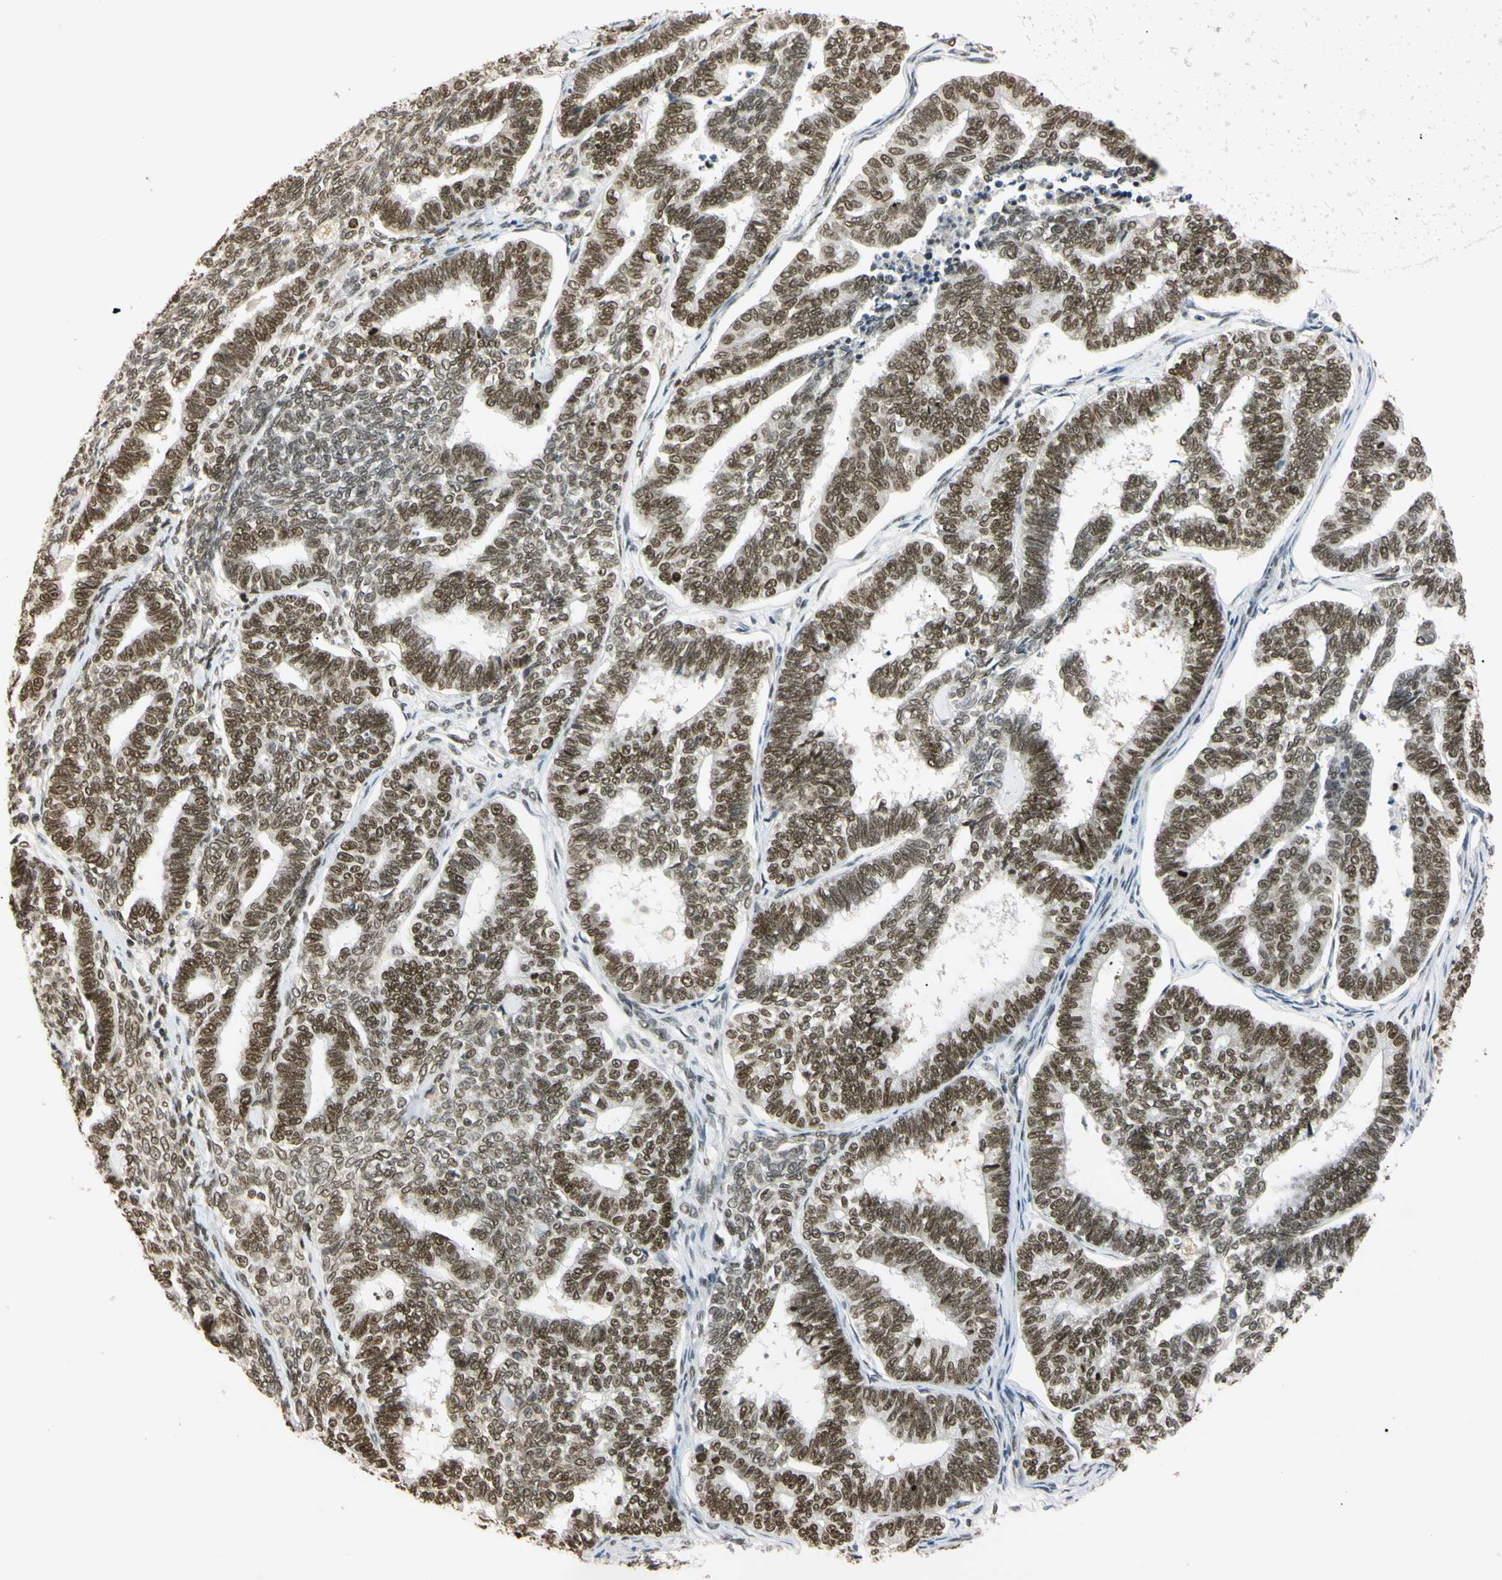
{"staining": {"intensity": "strong", "quantity": ">75%", "location": "nuclear"}, "tissue": "endometrial cancer", "cell_type": "Tumor cells", "image_type": "cancer", "snomed": [{"axis": "morphology", "description": "Adenocarcinoma, NOS"}, {"axis": "topography", "description": "Endometrium"}], "caption": "Strong nuclear positivity for a protein is seen in about >75% of tumor cells of endometrial cancer (adenocarcinoma) using immunohistochemistry.", "gene": "SMARCA5", "patient": {"sex": "female", "age": 70}}